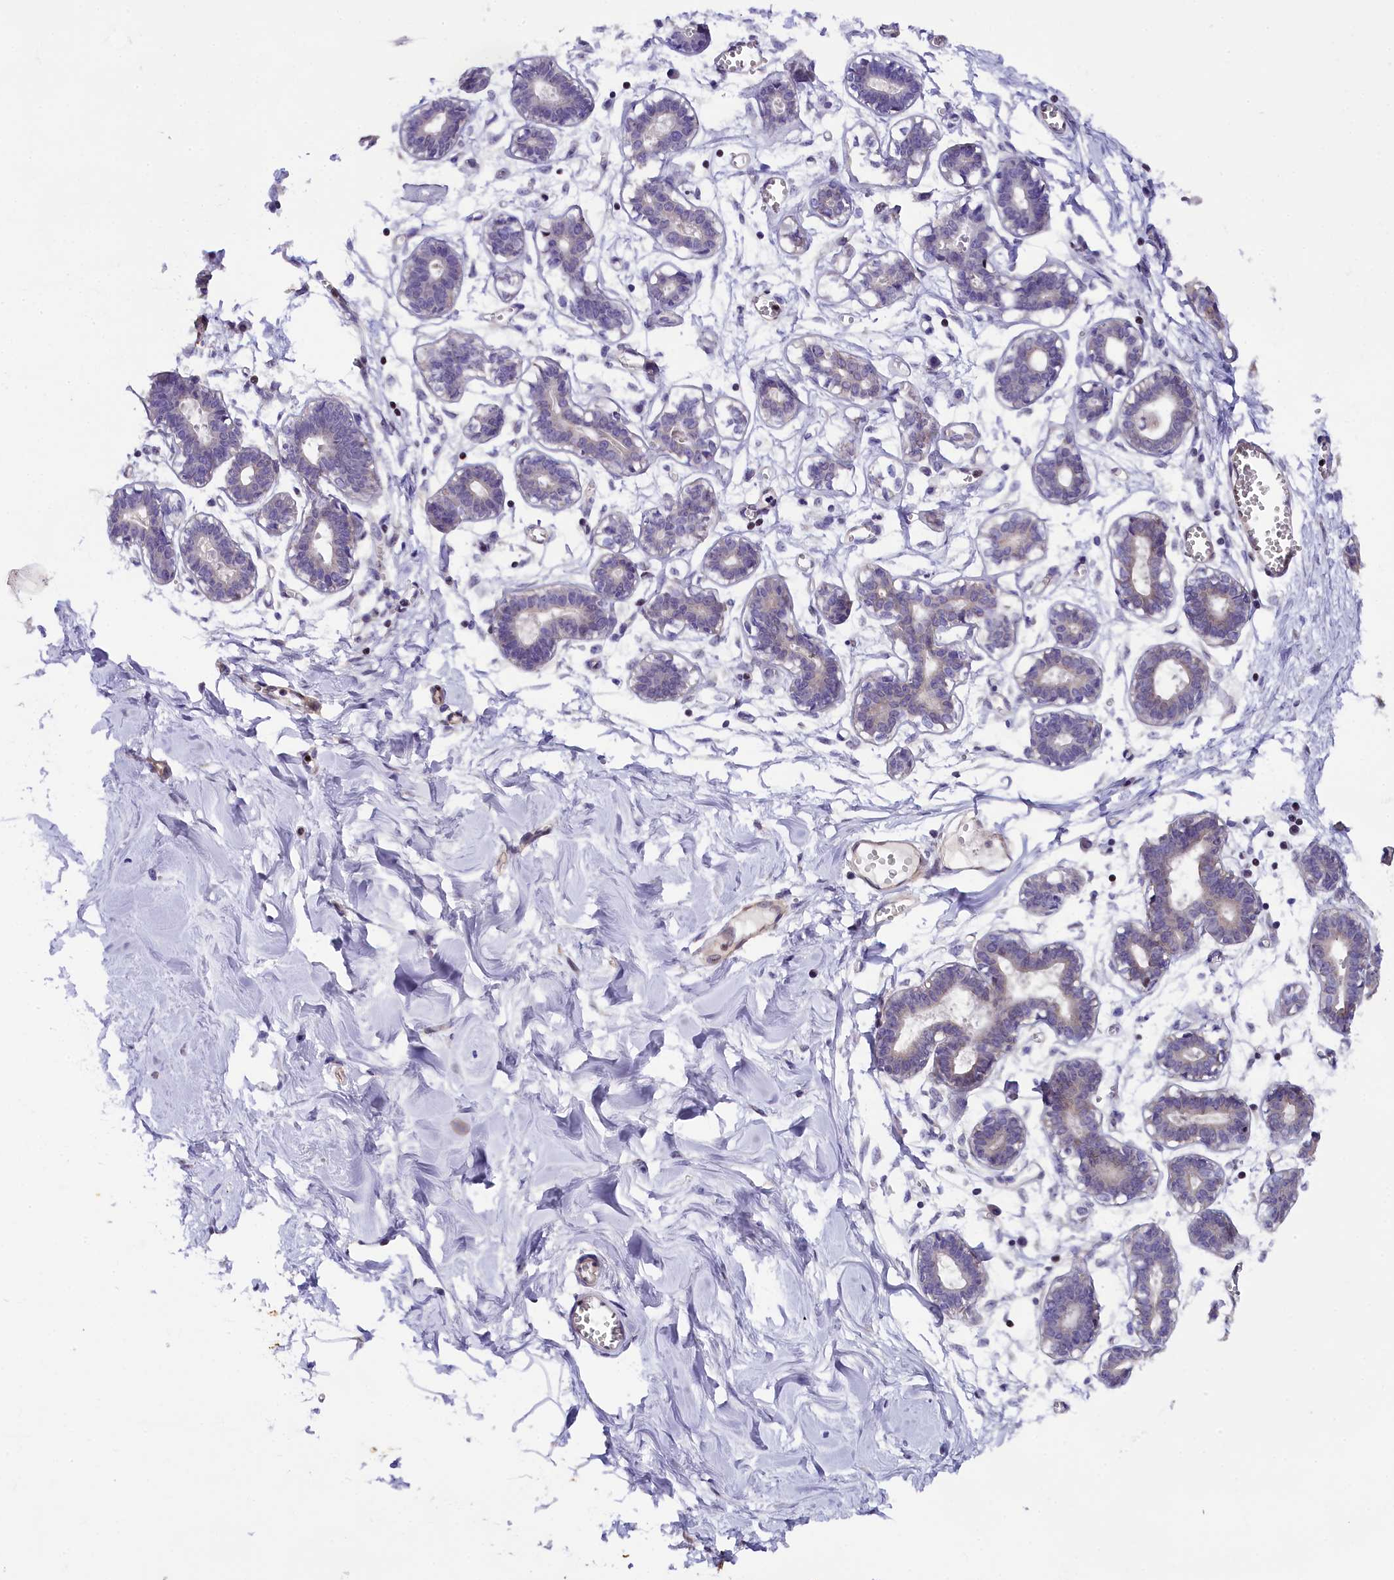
{"staining": {"intensity": "negative", "quantity": "none", "location": "none"}, "tissue": "breast", "cell_type": "Adipocytes", "image_type": "normal", "snomed": [{"axis": "morphology", "description": "Normal tissue, NOS"}, {"axis": "topography", "description": "Breast"}], "caption": "DAB immunohistochemical staining of normal human breast shows no significant positivity in adipocytes.", "gene": "SP4", "patient": {"sex": "female", "age": 27}}